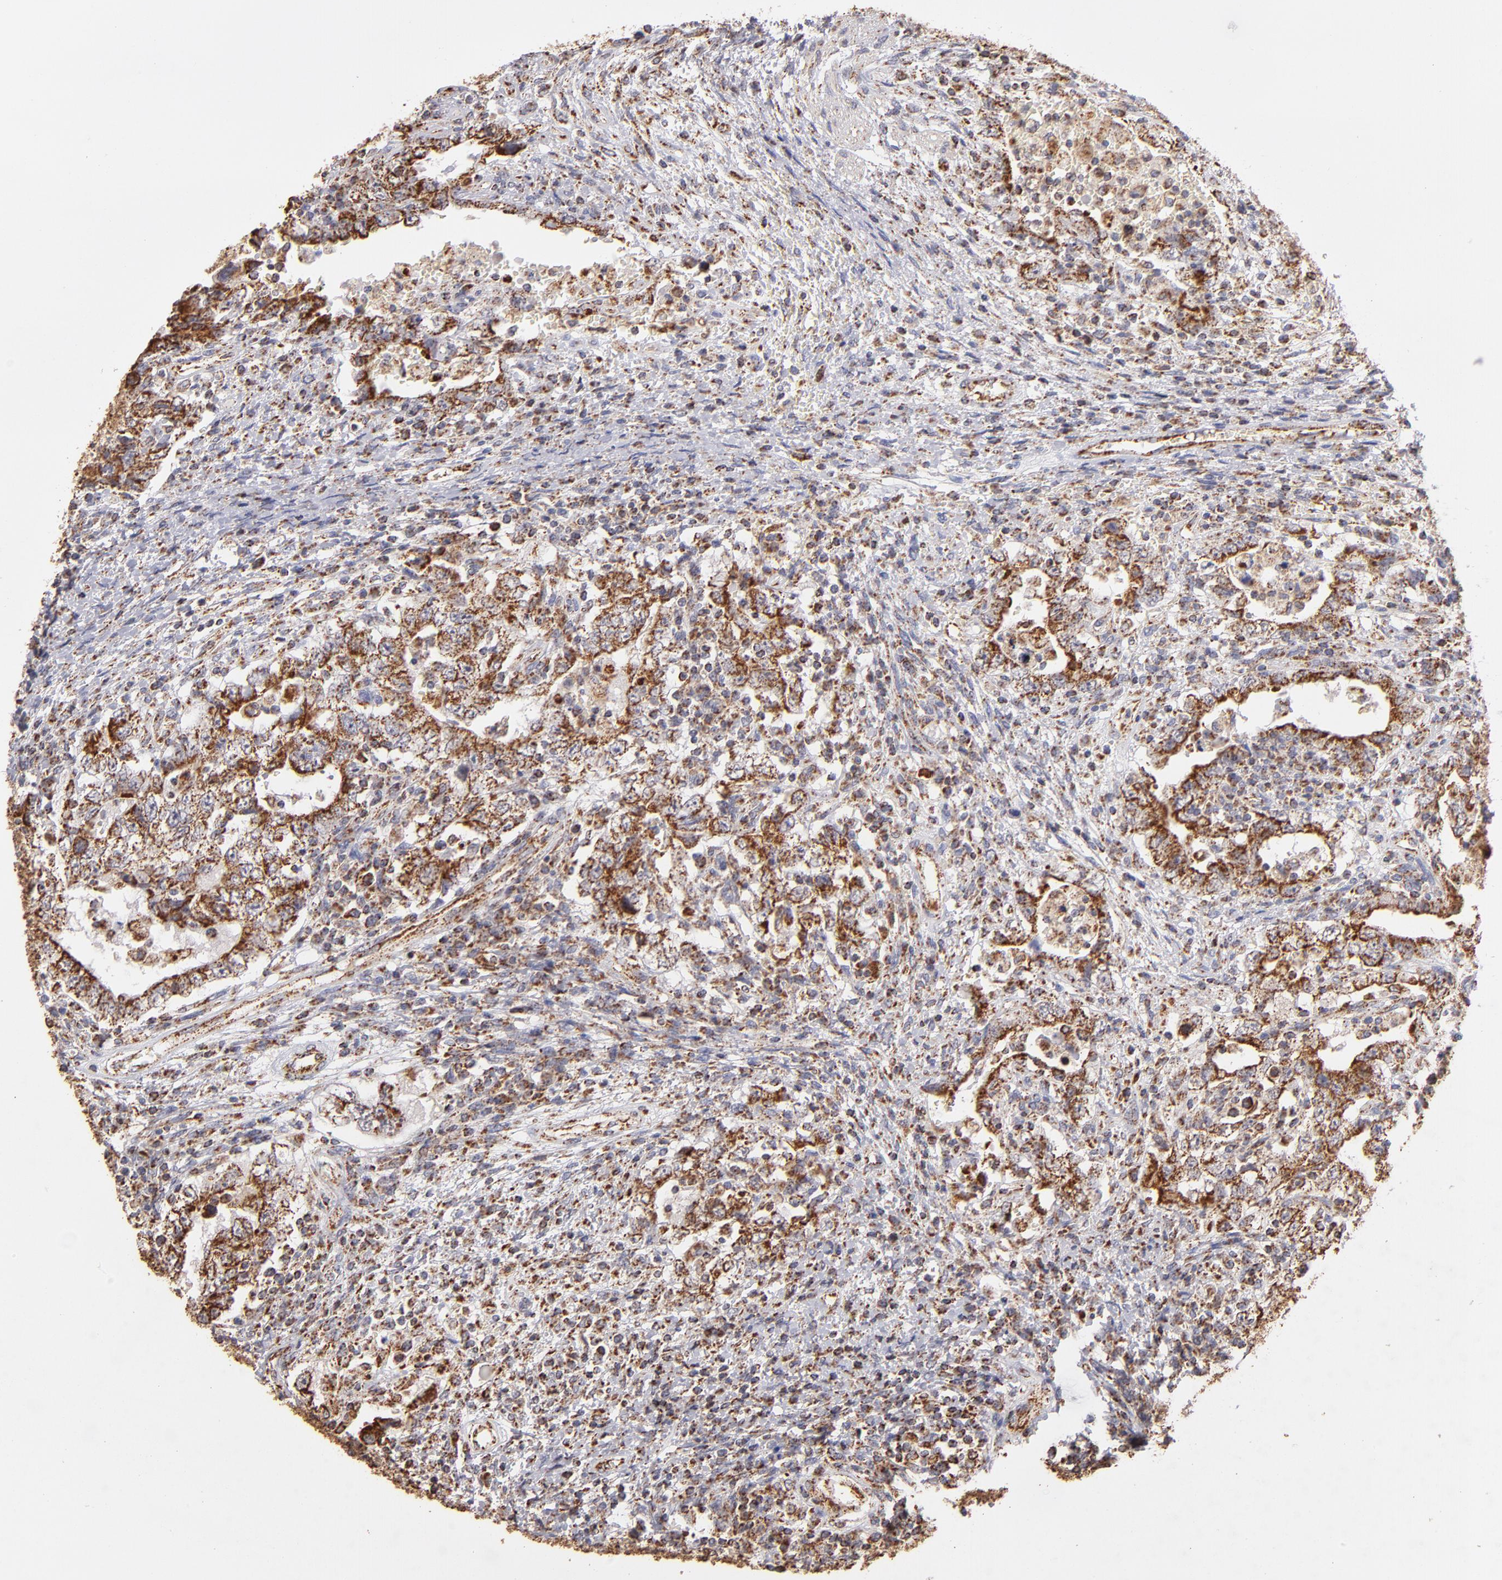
{"staining": {"intensity": "moderate", "quantity": "25%-75%", "location": "cytoplasmic/membranous"}, "tissue": "testis cancer", "cell_type": "Tumor cells", "image_type": "cancer", "snomed": [{"axis": "morphology", "description": "Carcinoma, Embryonal, NOS"}, {"axis": "topography", "description": "Testis"}], "caption": "Moderate cytoplasmic/membranous protein staining is appreciated in approximately 25%-75% of tumor cells in embryonal carcinoma (testis).", "gene": "DLST", "patient": {"sex": "male", "age": 26}}